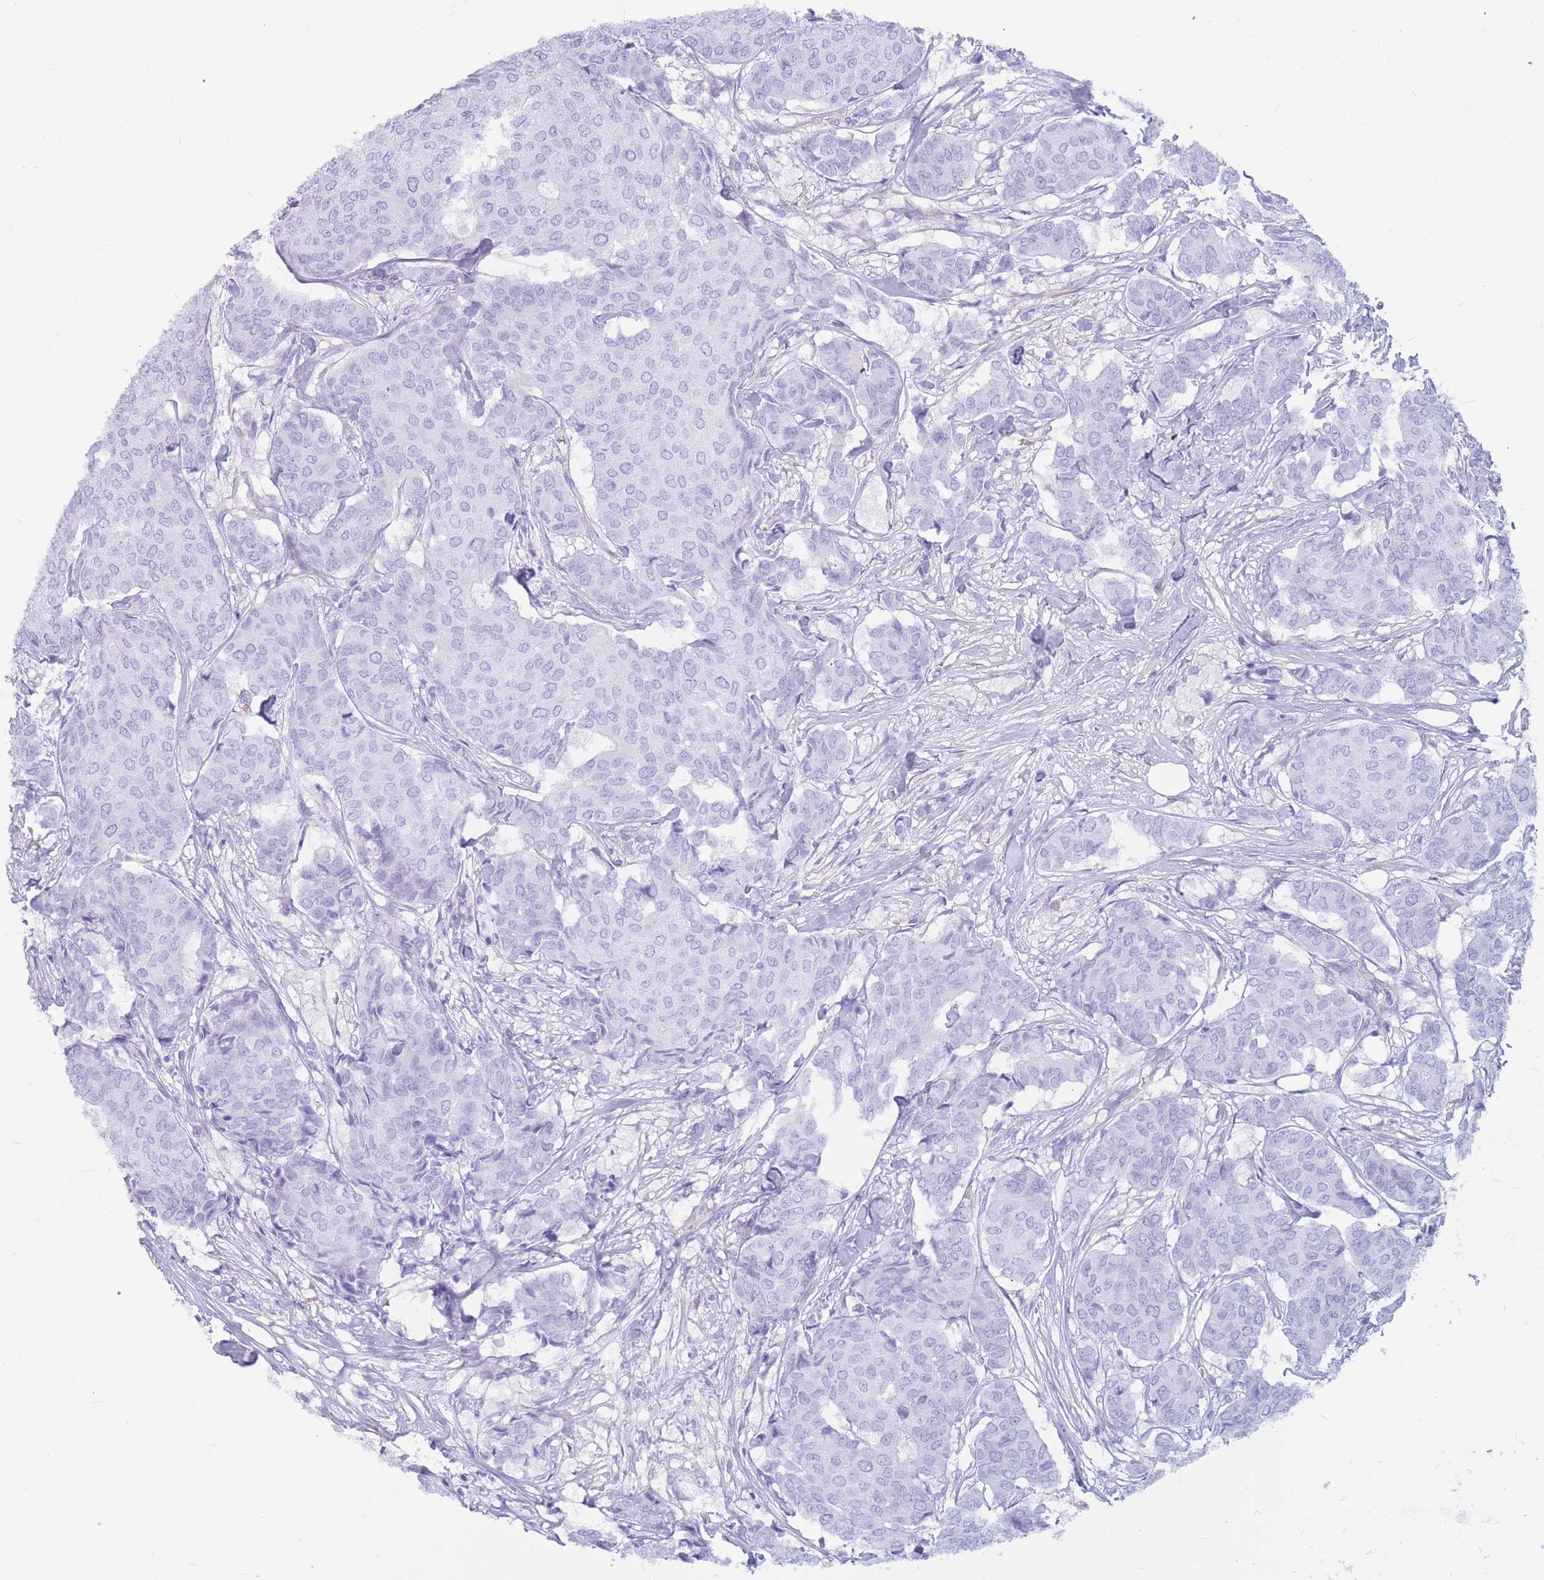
{"staining": {"intensity": "negative", "quantity": "none", "location": "none"}, "tissue": "breast cancer", "cell_type": "Tumor cells", "image_type": "cancer", "snomed": [{"axis": "morphology", "description": "Duct carcinoma"}, {"axis": "topography", "description": "Breast"}], "caption": "This is an immunohistochemistry (IHC) micrograph of human breast cancer. There is no positivity in tumor cells.", "gene": "ADD2", "patient": {"sex": "female", "age": 75}}